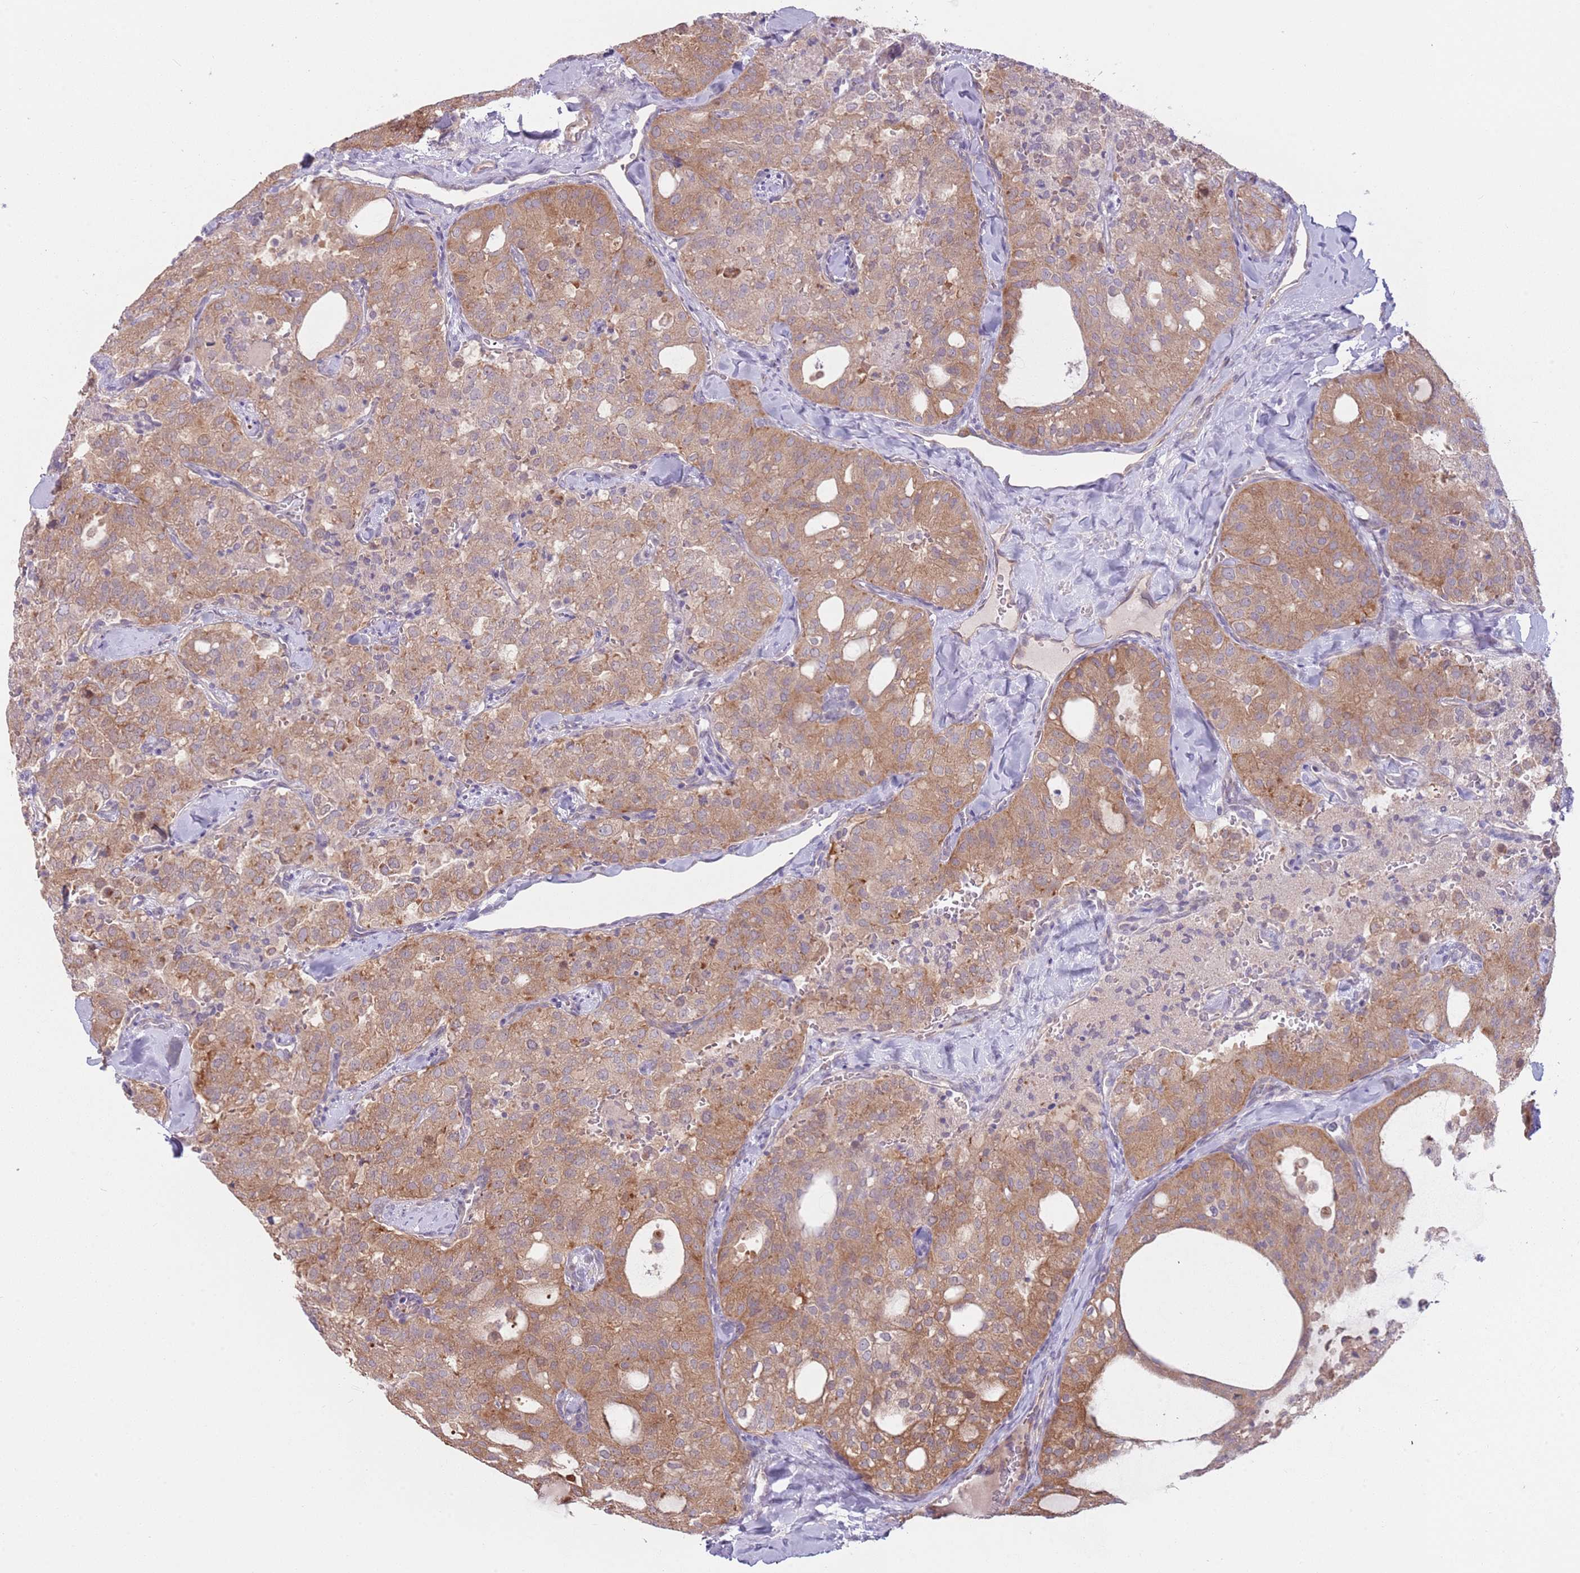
{"staining": {"intensity": "moderate", "quantity": ">75%", "location": "cytoplasmic/membranous"}, "tissue": "thyroid cancer", "cell_type": "Tumor cells", "image_type": "cancer", "snomed": [{"axis": "morphology", "description": "Follicular adenoma carcinoma, NOS"}, {"axis": "topography", "description": "Thyroid gland"}], "caption": "A photomicrograph of thyroid cancer stained for a protein shows moderate cytoplasmic/membranous brown staining in tumor cells.", "gene": "LDHD", "patient": {"sex": "male", "age": 75}}